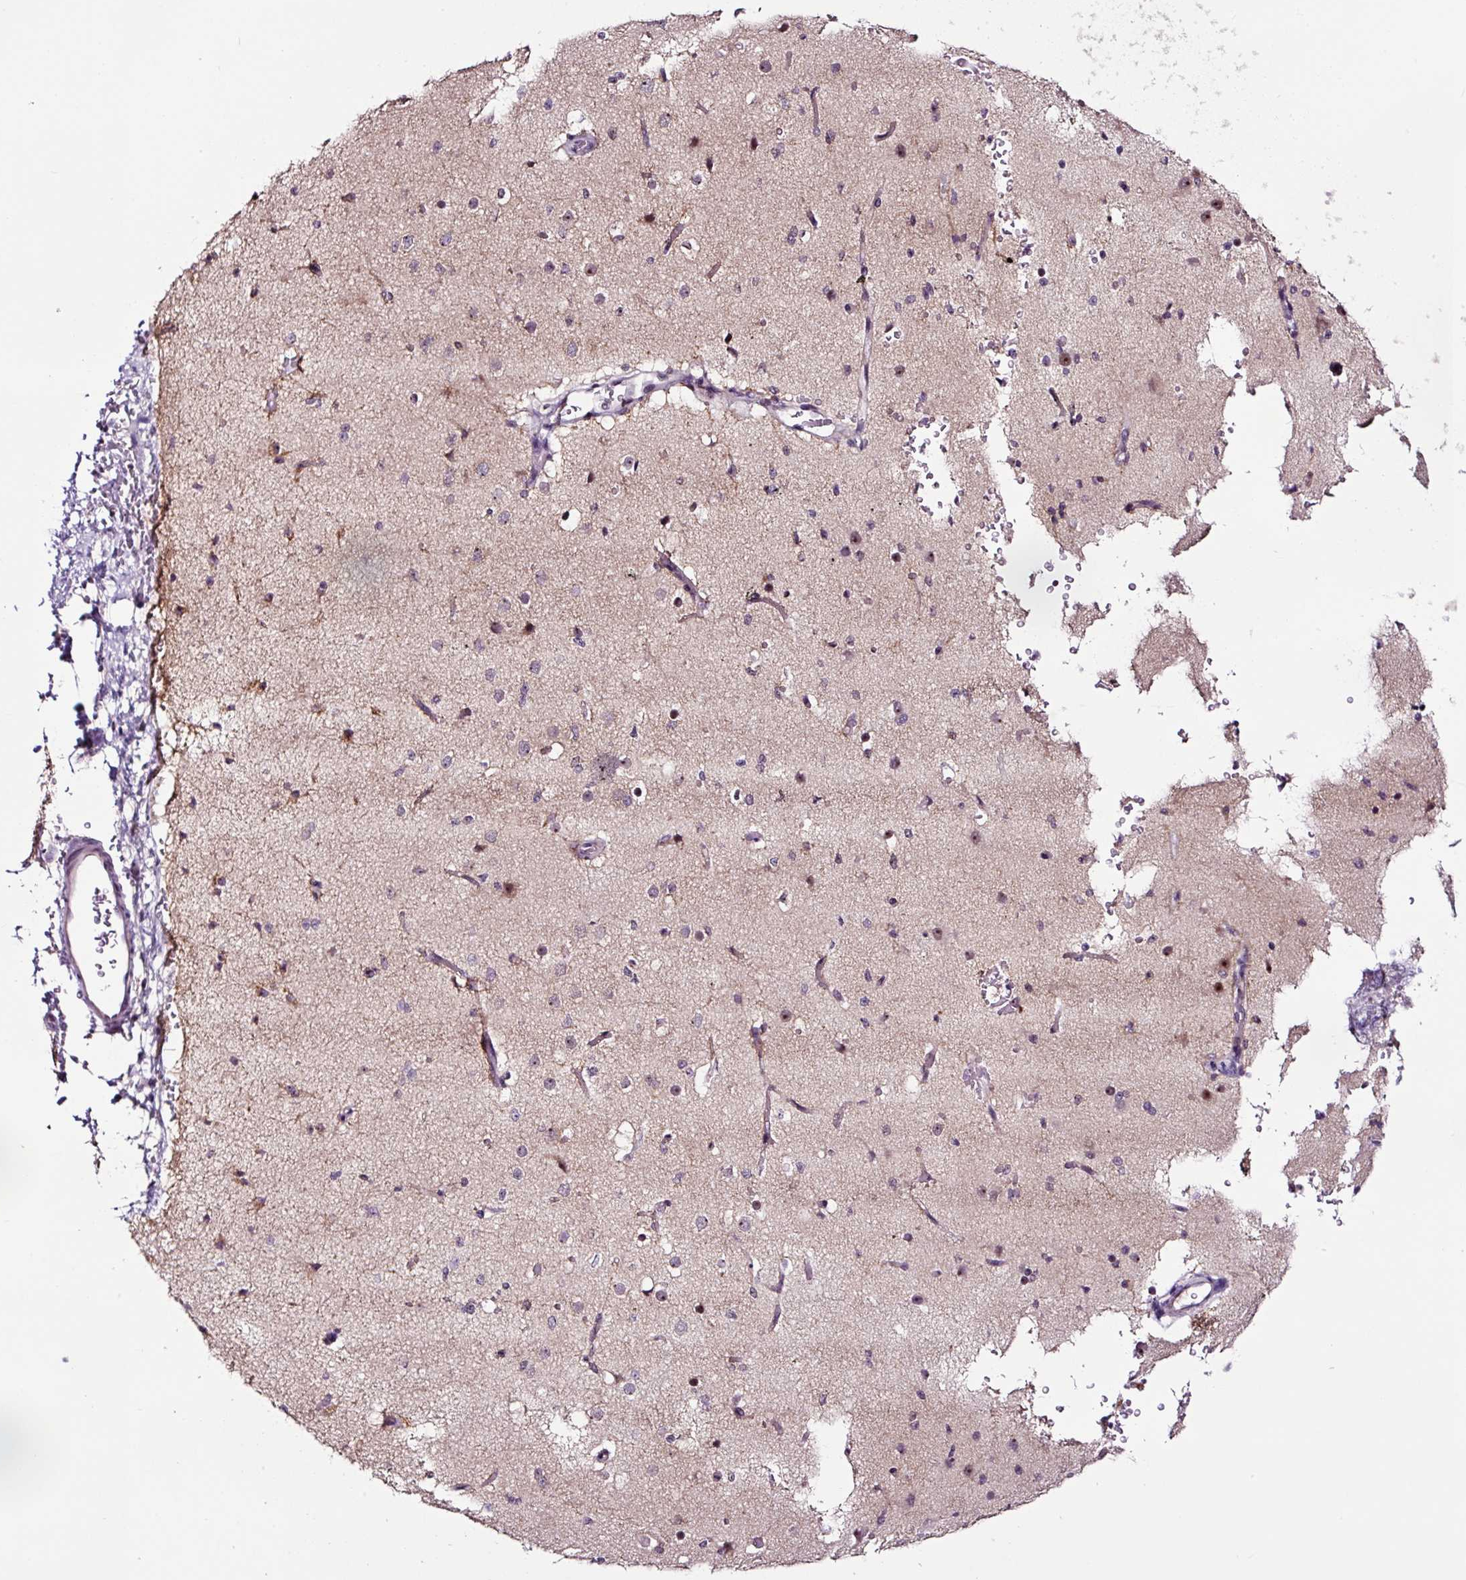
{"staining": {"intensity": "weak", "quantity": "25%-75%", "location": "cytoplasmic/membranous,nuclear"}, "tissue": "cerebral cortex", "cell_type": "Endothelial cells", "image_type": "normal", "snomed": [{"axis": "morphology", "description": "Normal tissue, NOS"}, {"axis": "morphology", "description": "Inflammation, NOS"}, {"axis": "topography", "description": "Cerebral cortex"}], "caption": "This is a histology image of immunohistochemistry staining of normal cerebral cortex, which shows weak staining in the cytoplasmic/membranous,nuclear of endothelial cells.", "gene": "NOM1", "patient": {"sex": "male", "age": 6}}